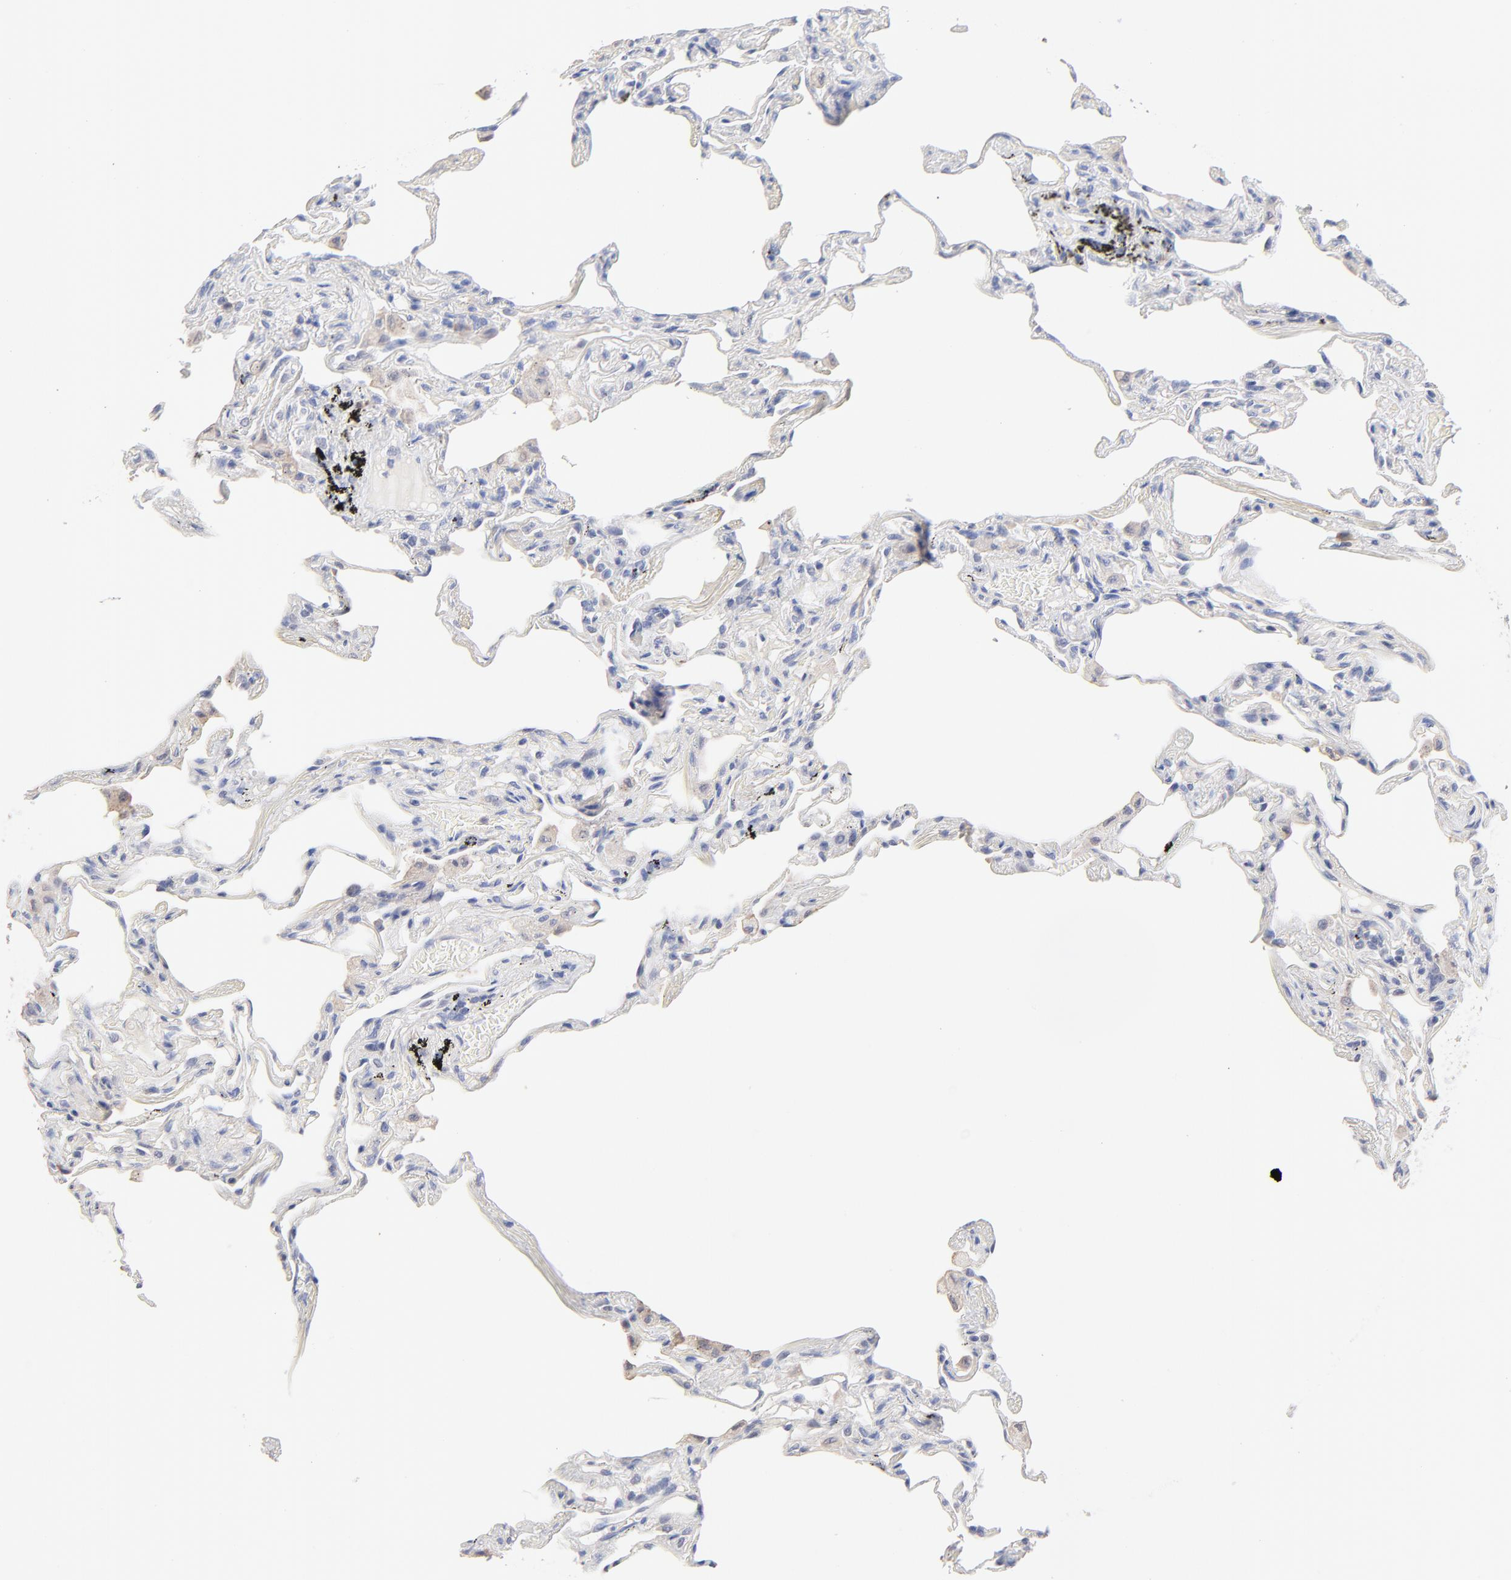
{"staining": {"intensity": "negative", "quantity": "none", "location": "none"}, "tissue": "lung", "cell_type": "Alveolar cells", "image_type": "normal", "snomed": [{"axis": "morphology", "description": "Normal tissue, NOS"}, {"axis": "morphology", "description": "Inflammation, NOS"}, {"axis": "topography", "description": "Lung"}], "caption": "A high-resolution micrograph shows immunohistochemistry staining of unremarkable lung, which demonstrates no significant expression in alveolar cells.", "gene": "TWNK", "patient": {"sex": "male", "age": 69}}